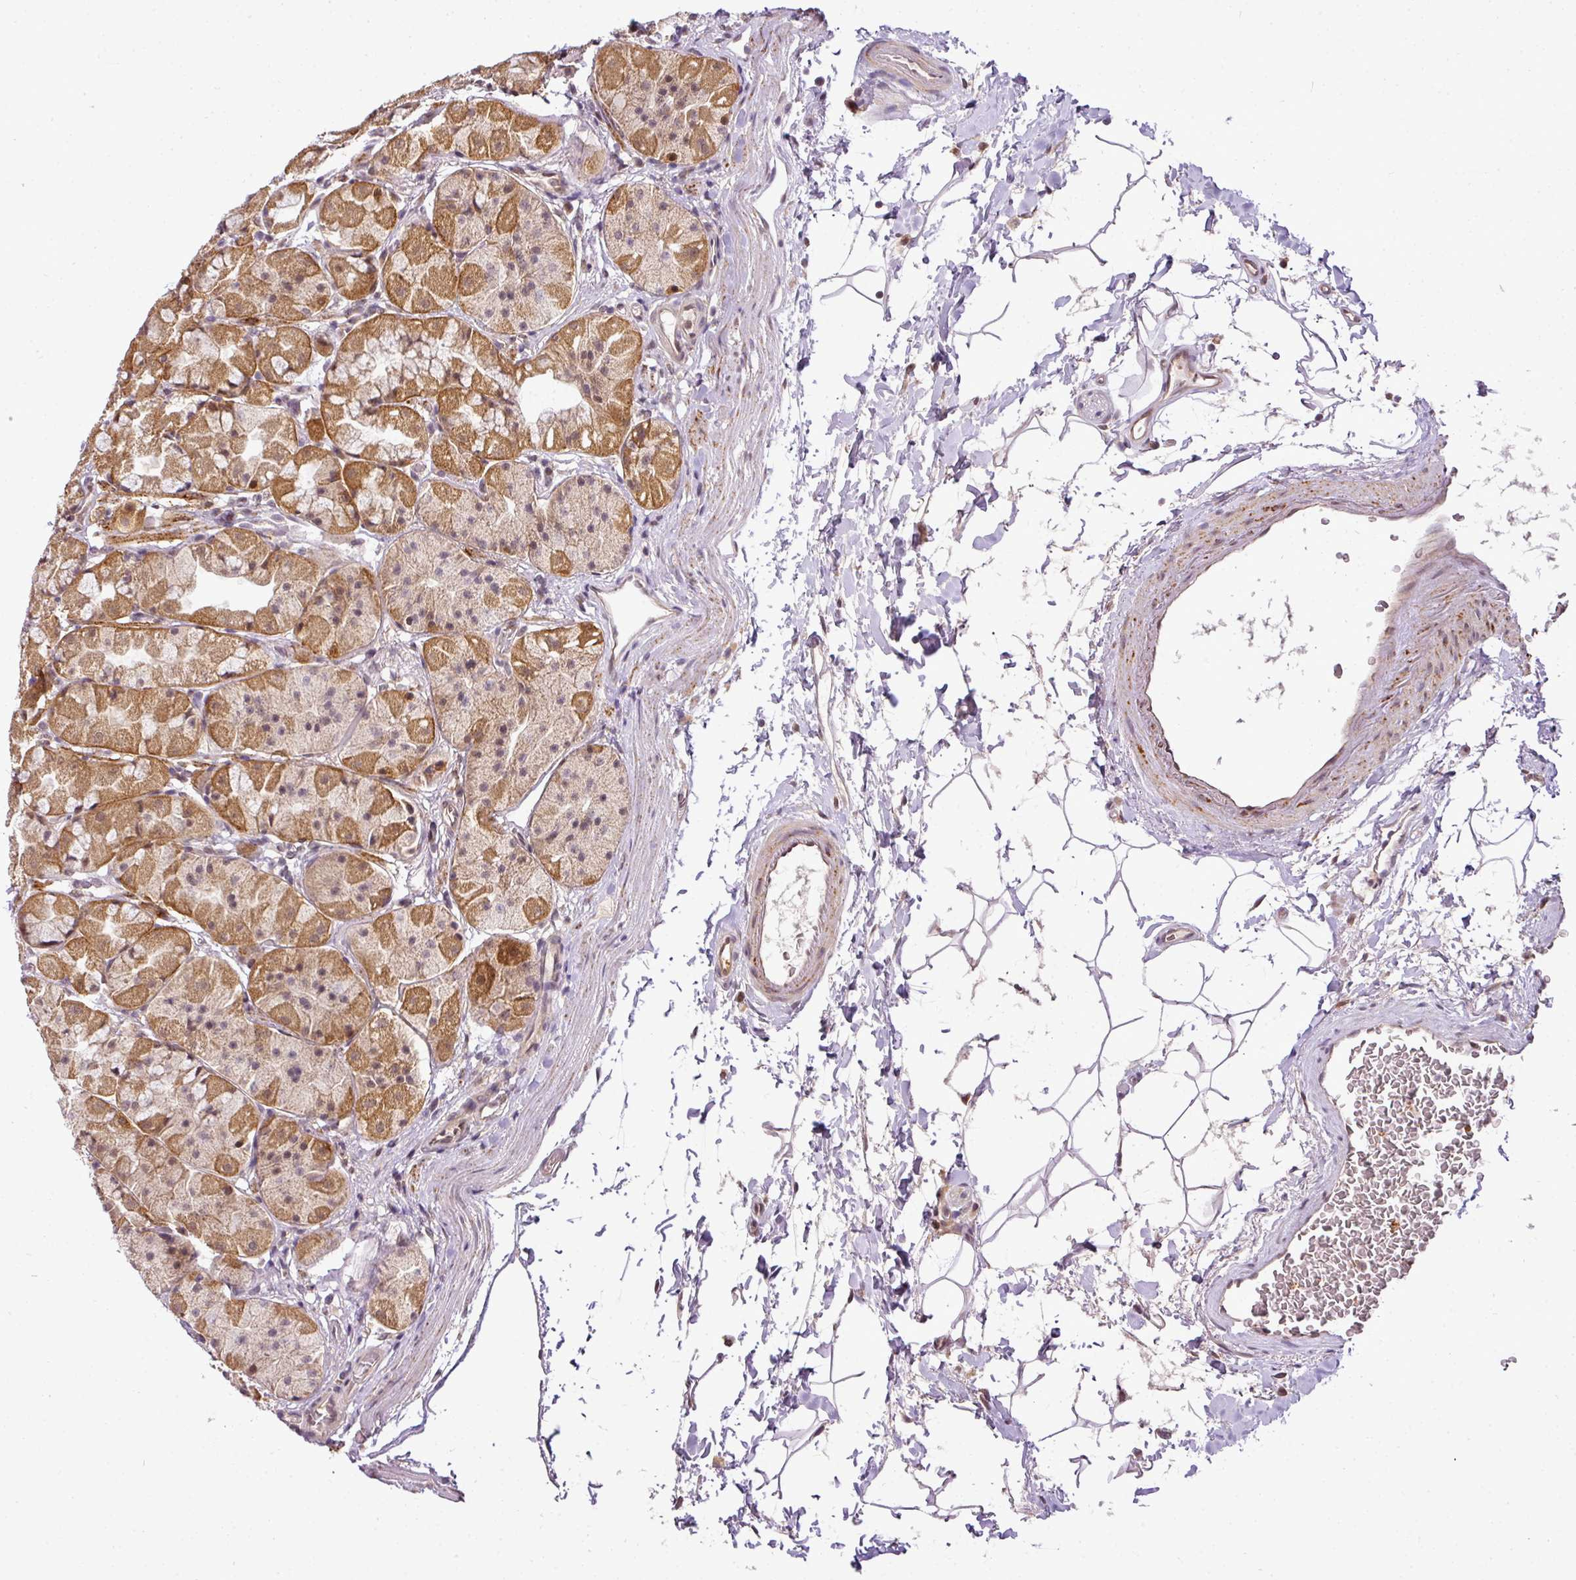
{"staining": {"intensity": "moderate", "quantity": ">75%", "location": "cytoplasmic/membranous,nuclear"}, "tissue": "stomach", "cell_type": "Glandular cells", "image_type": "normal", "snomed": [{"axis": "morphology", "description": "Normal tissue, NOS"}, {"axis": "topography", "description": "Stomach"}], "caption": "High-power microscopy captured an IHC histopathology image of benign stomach, revealing moderate cytoplasmic/membranous,nuclear staining in approximately >75% of glandular cells. (Stains: DAB (3,3'-diaminobenzidine) in brown, nuclei in blue, Microscopy: brightfield microscopy at high magnification).", "gene": "C1orf226", "patient": {"sex": "male", "age": 57}}